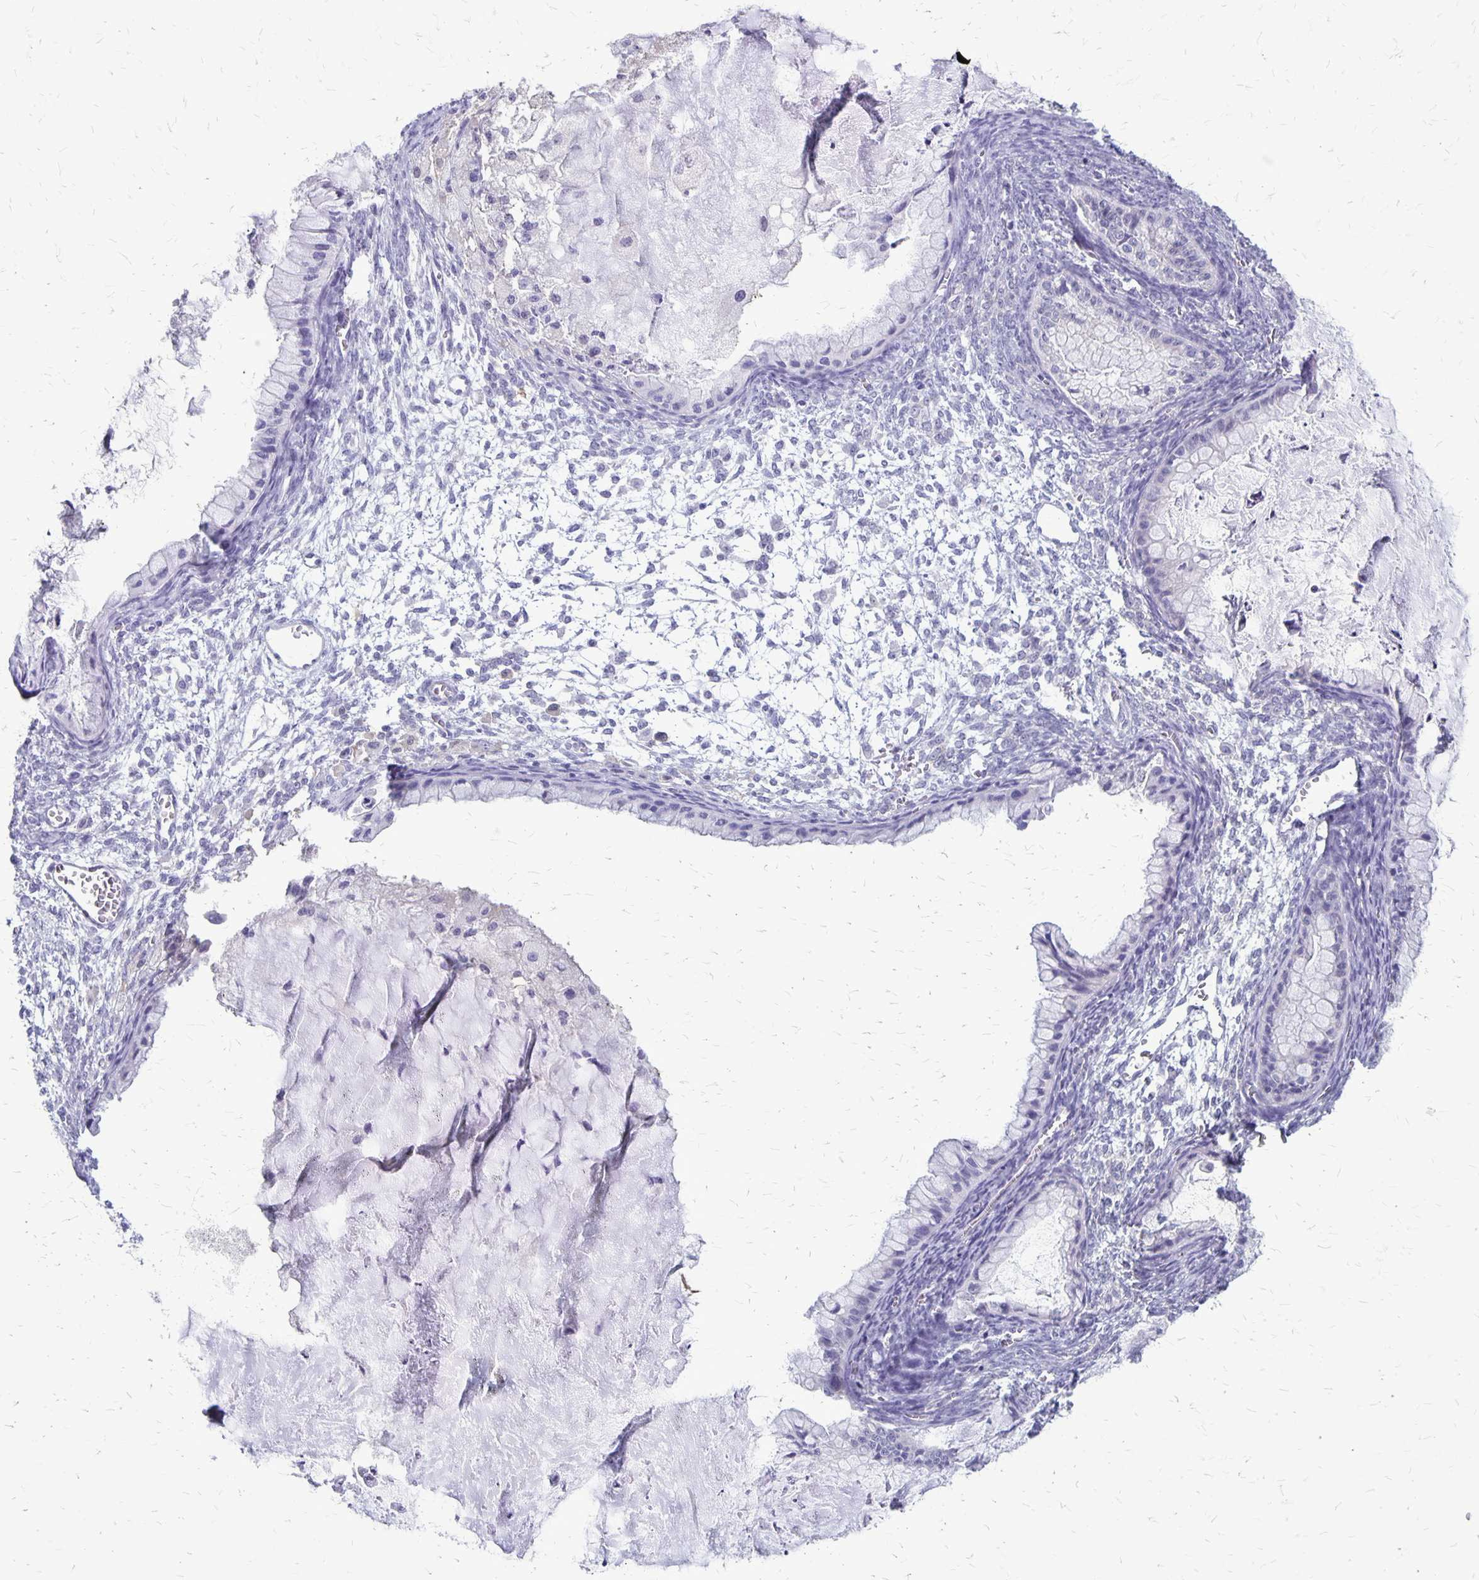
{"staining": {"intensity": "negative", "quantity": "none", "location": "none"}, "tissue": "ovarian cancer", "cell_type": "Tumor cells", "image_type": "cancer", "snomed": [{"axis": "morphology", "description": "Cystadenocarcinoma, mucinous, NOS"}, {"axis": "topography", "description": "Ovary"}], "caption": "Immunohistochemical staining of human ovarian cancer shows no significant expression in tumor cells.", "gene": "PLXNB3", "patient": {"sex": "female", "age": 72}}